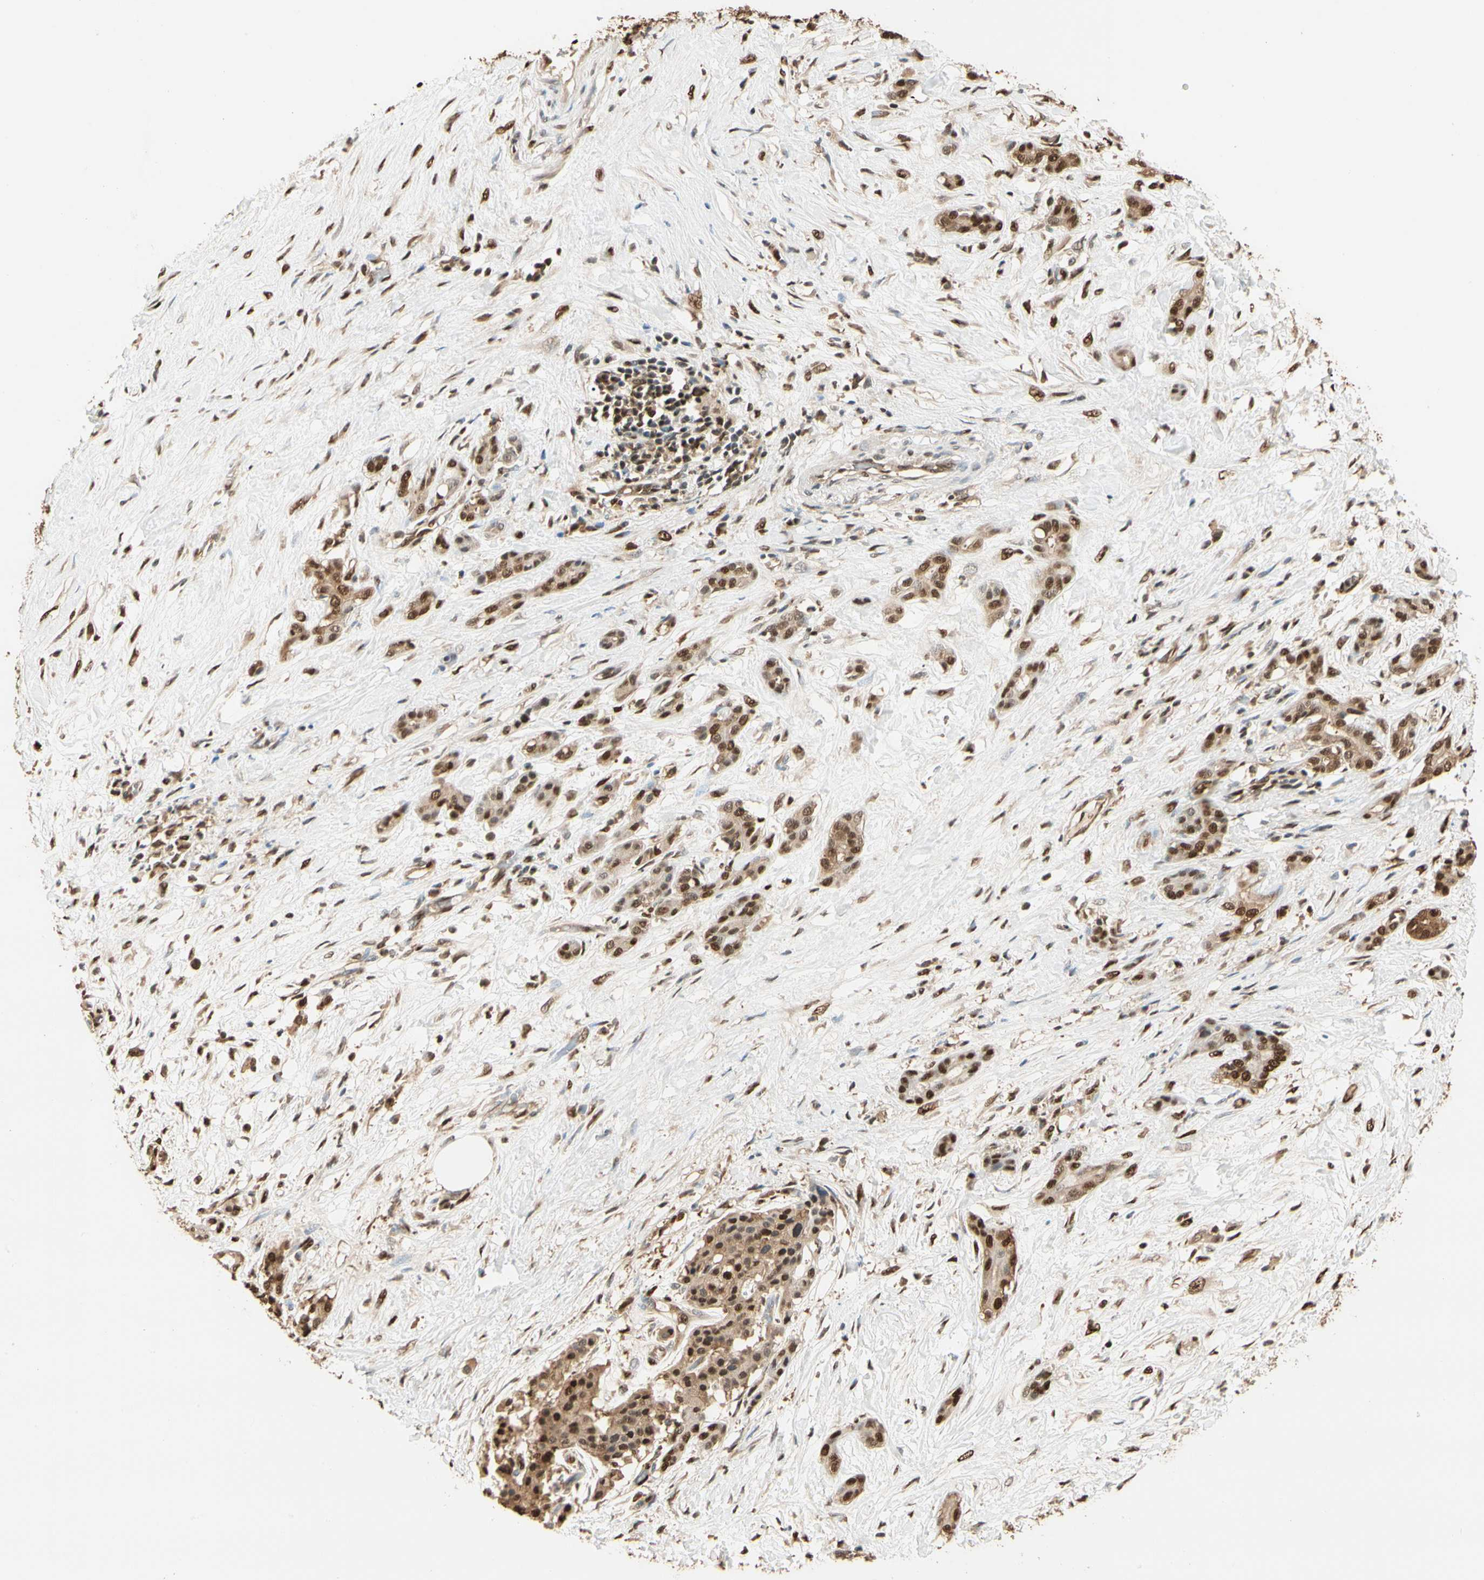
{"staining": {"intensity": "strong", "quantity": ">75%", "location": "cytoplasmic/membranous,nuclear"}, "tissue": "pancreatic cancer", "cell_type": "Tumor cells", "image_type": "cancer", "snomed": [{"axis": "morphology", "description": "Adenocarcinoma, NOS"}, {"axis": "topography", "description": "Pancreas"}], "caption": "Protein expression analysis of human pancreatic adenocarcinoma reveals strong cytoplasmic/membranous and nuclear positivity in about >75% of tumor cells. (Brightfield microscopy of DAB IHC at high magnification).", "gene": "PNCK", "patient": {"sex": "male", "age": 41}}